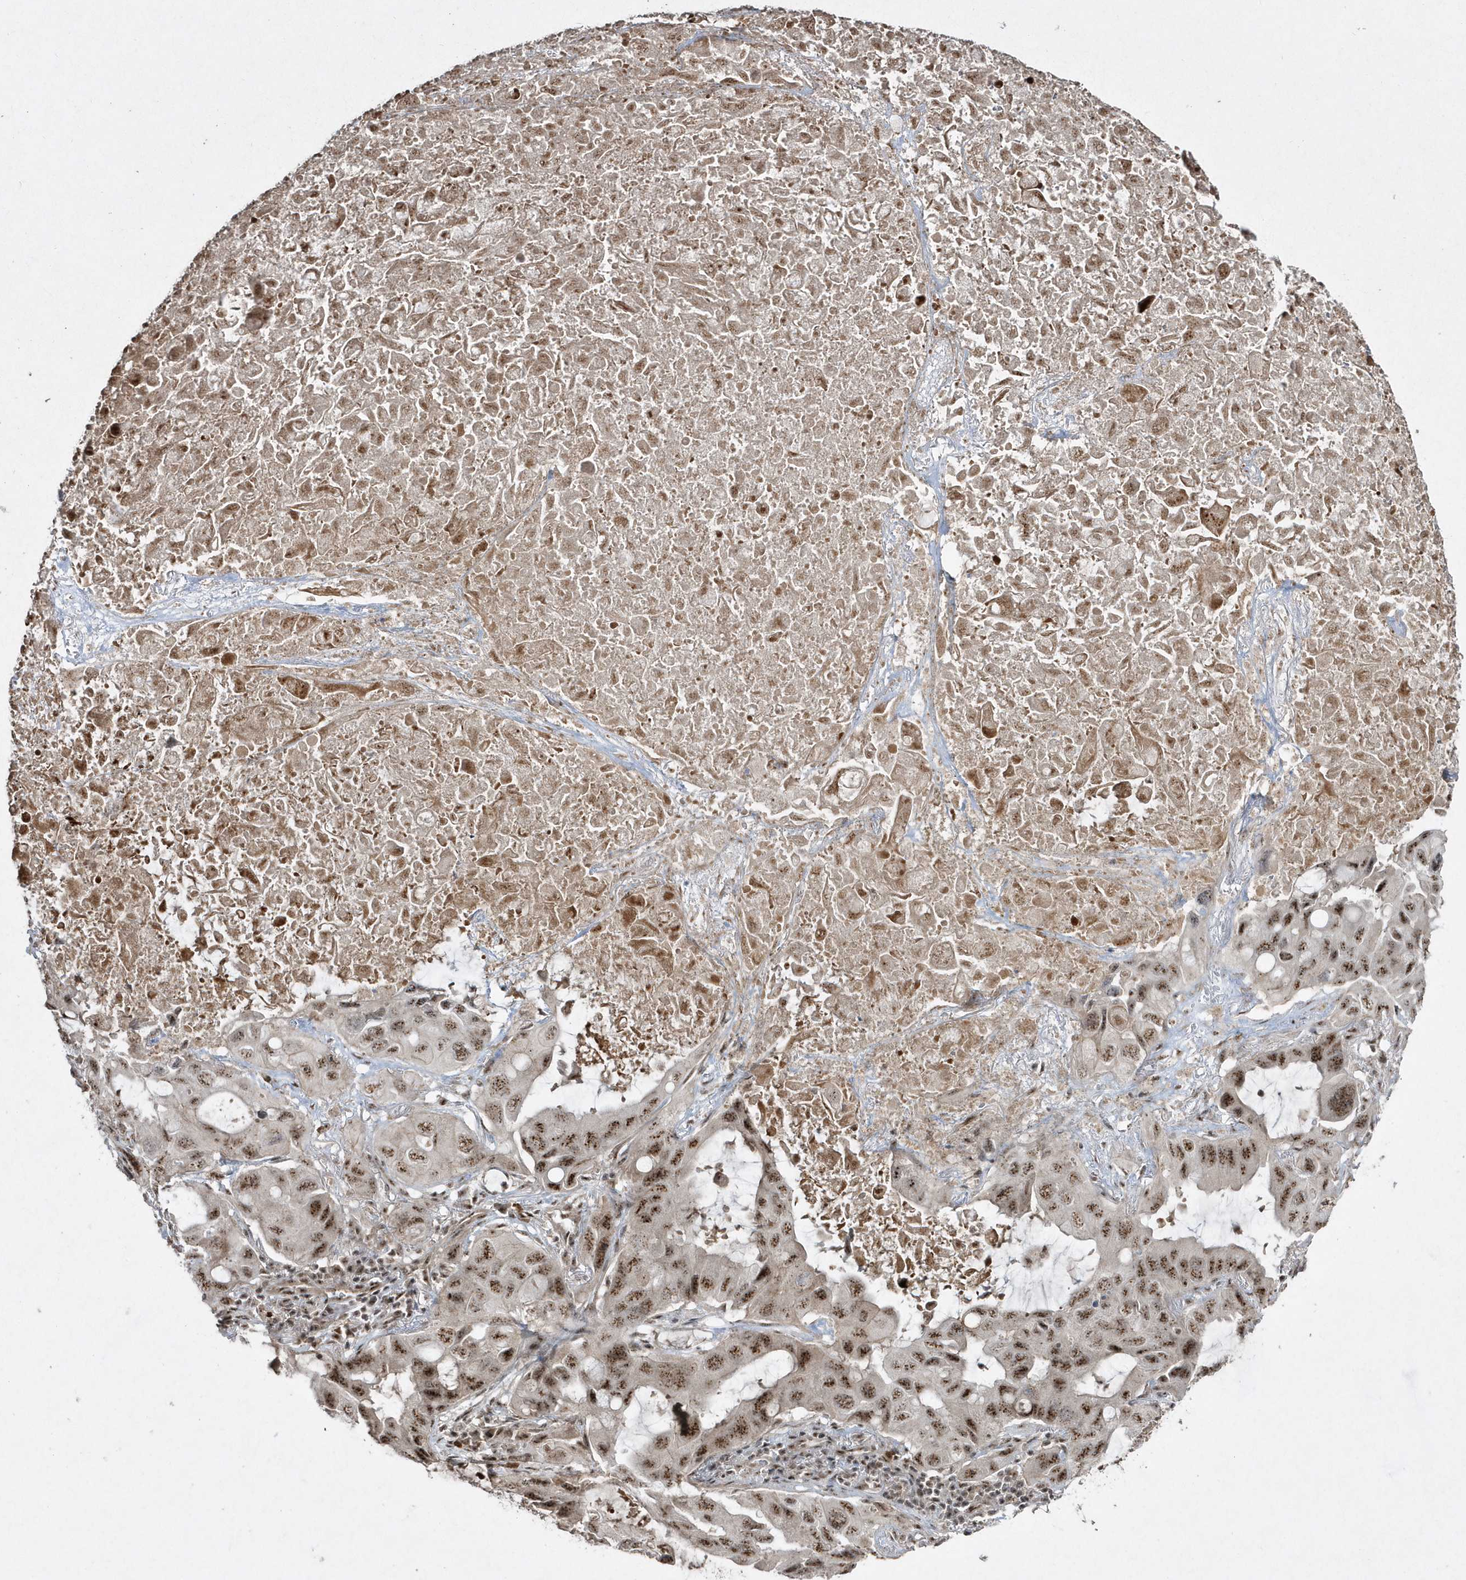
{"staining": {"intensity": "strong", "quantity": ">75%", "location": "nuclear"}, "tissue": "lung cancer", "cell_type": "Tumor cells", "image_type": "cancer", "snomed": [{"axis": "morphology", "description": "Squamous cell carcinoma, NOS"}, {"axis": "topography", "description": "Lung"}], "caption": "Immunohistochemistry (DAB) staining of human lung cancer (squamous cell carcinoma) reveals strong nuclear protein positivity in approximately >75% of tumor cells.", "gene": "POLR3B", "patient": {"sex": "female", "age": 73}}